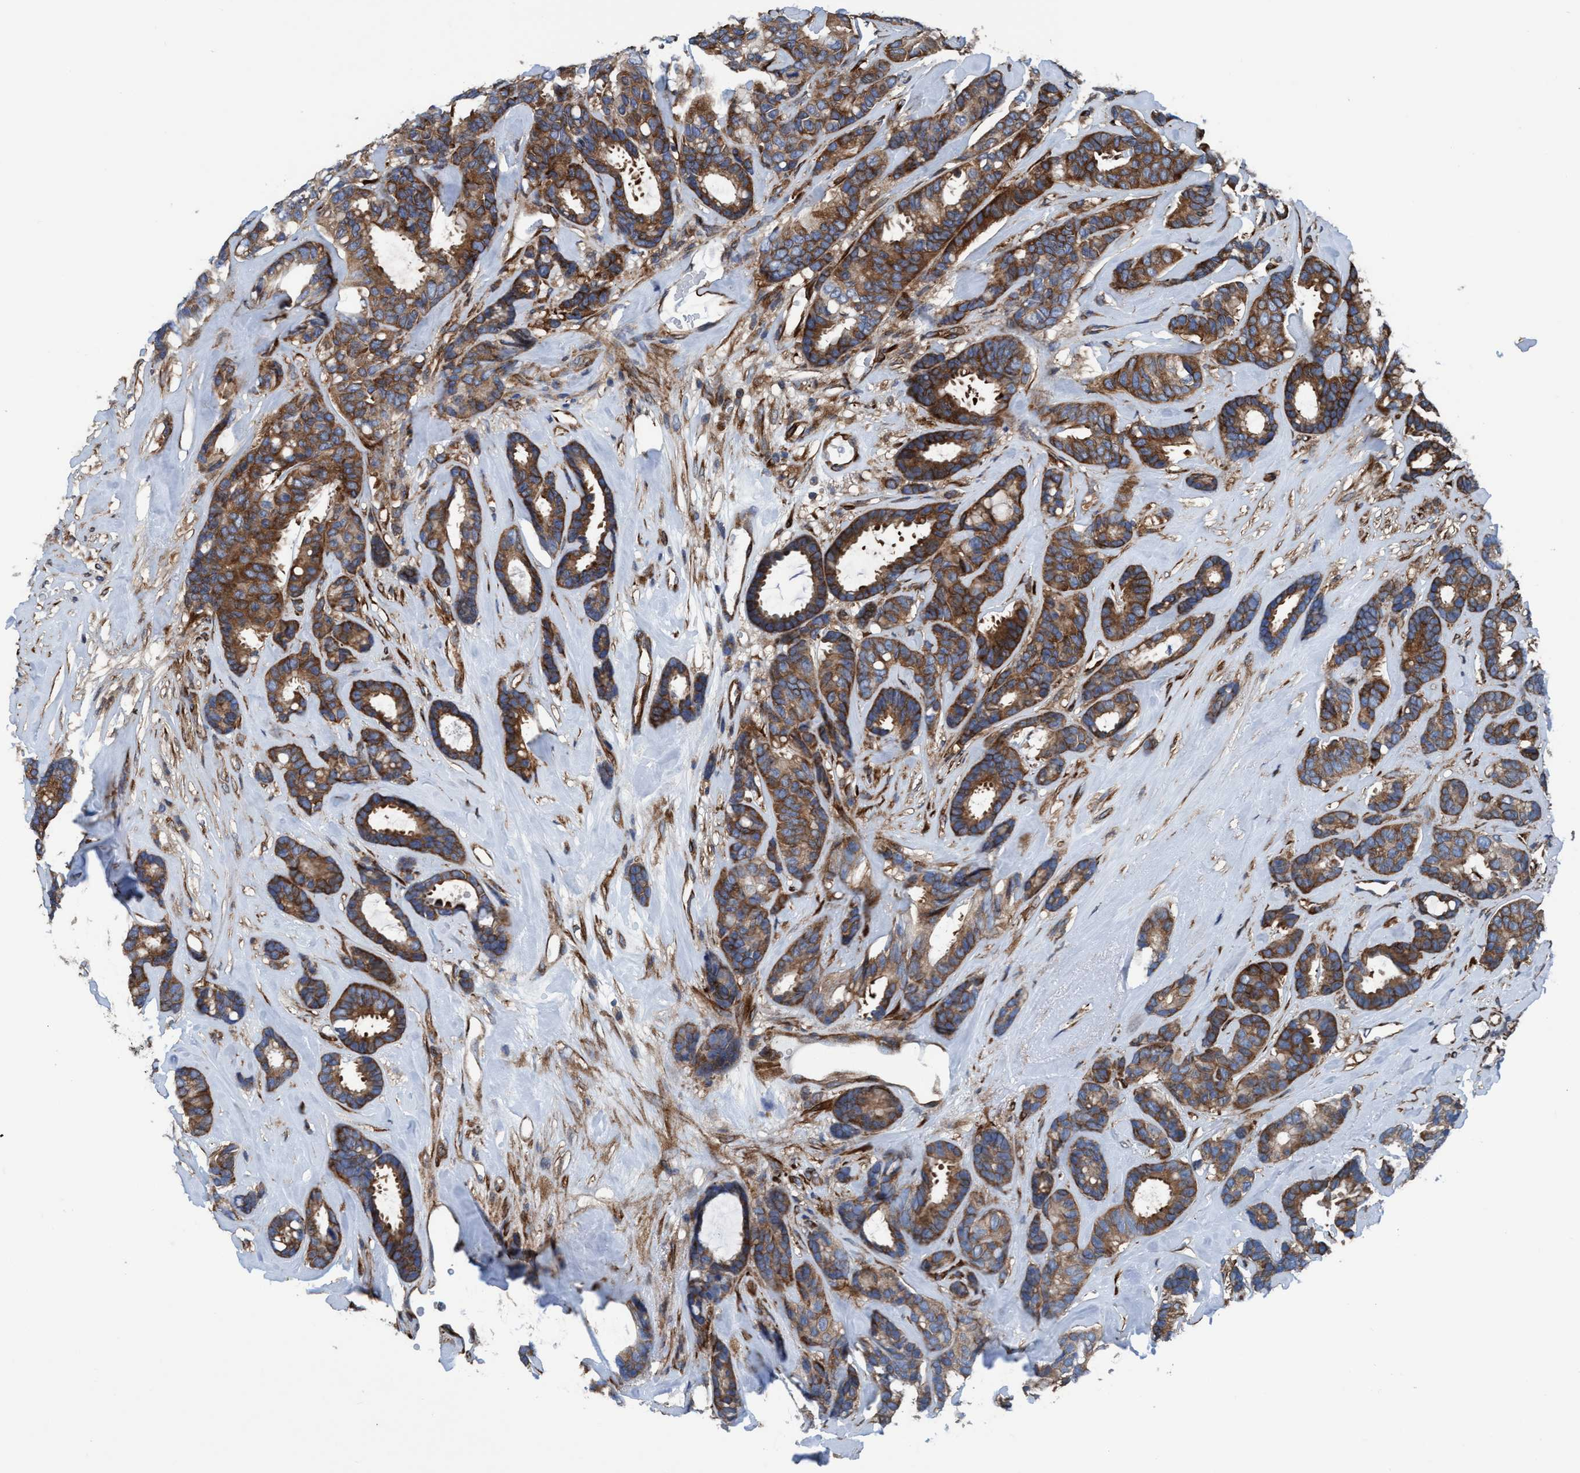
{"staining": {"intensity": "moderate", "quantity": ">75%", "location": "cytoplasmic/membranous"}, "tissue": "breast cancer", "cell_type": "Tumor cells", "image_type": "cancer", "snomed": [{"axis": "morphology", "description": "Duct carcinoma"}, {"axis": "topography", "description": "Breast"}], "caption": "Tumor cells exhibit medium levels of moderate cytoplasmic/membranous expression in about >75% of cells in breast intraductal carcinoma.", "gene": "NMT1", "patient": {"sex": "female", "age": 87}}